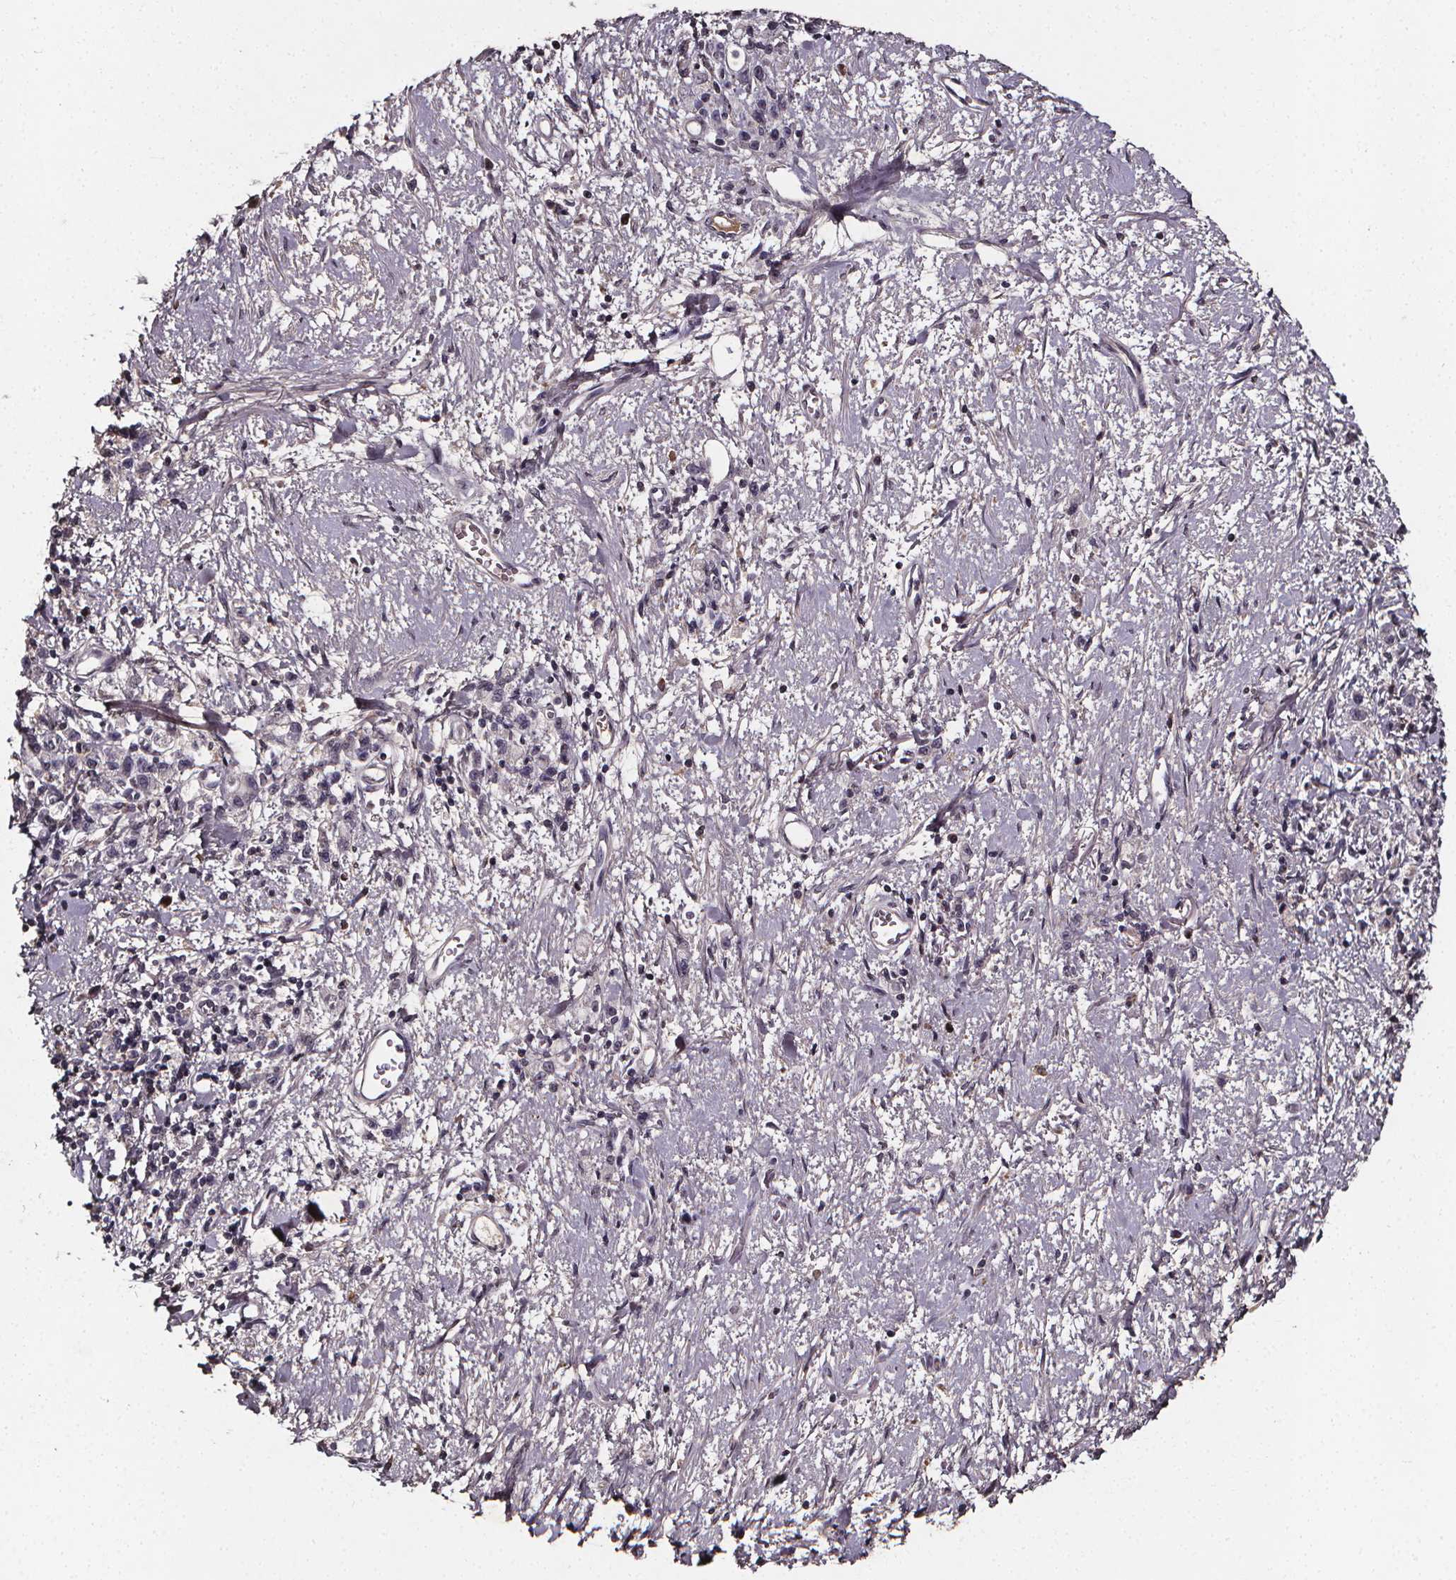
{"staining": {"intensity": "negative", "quantity": "none", "location": "none"}, "tissue": "stomach cancer", "cell_type": "Tumor cells", "image_type": "cancer", "snomed": [{"axis": "morphology", "description": "Adenocarcinoma, NOS"}, {"axis": "topography", "description": "Stomach"}], "caption": "Immunohistochemistry image of neoplastic tissue: human stomach cancer stained with DAB displays no significant protein staining in tumor cells.", "gene": "SPAG8", "patient": {"sex": "male", "age": 77}}